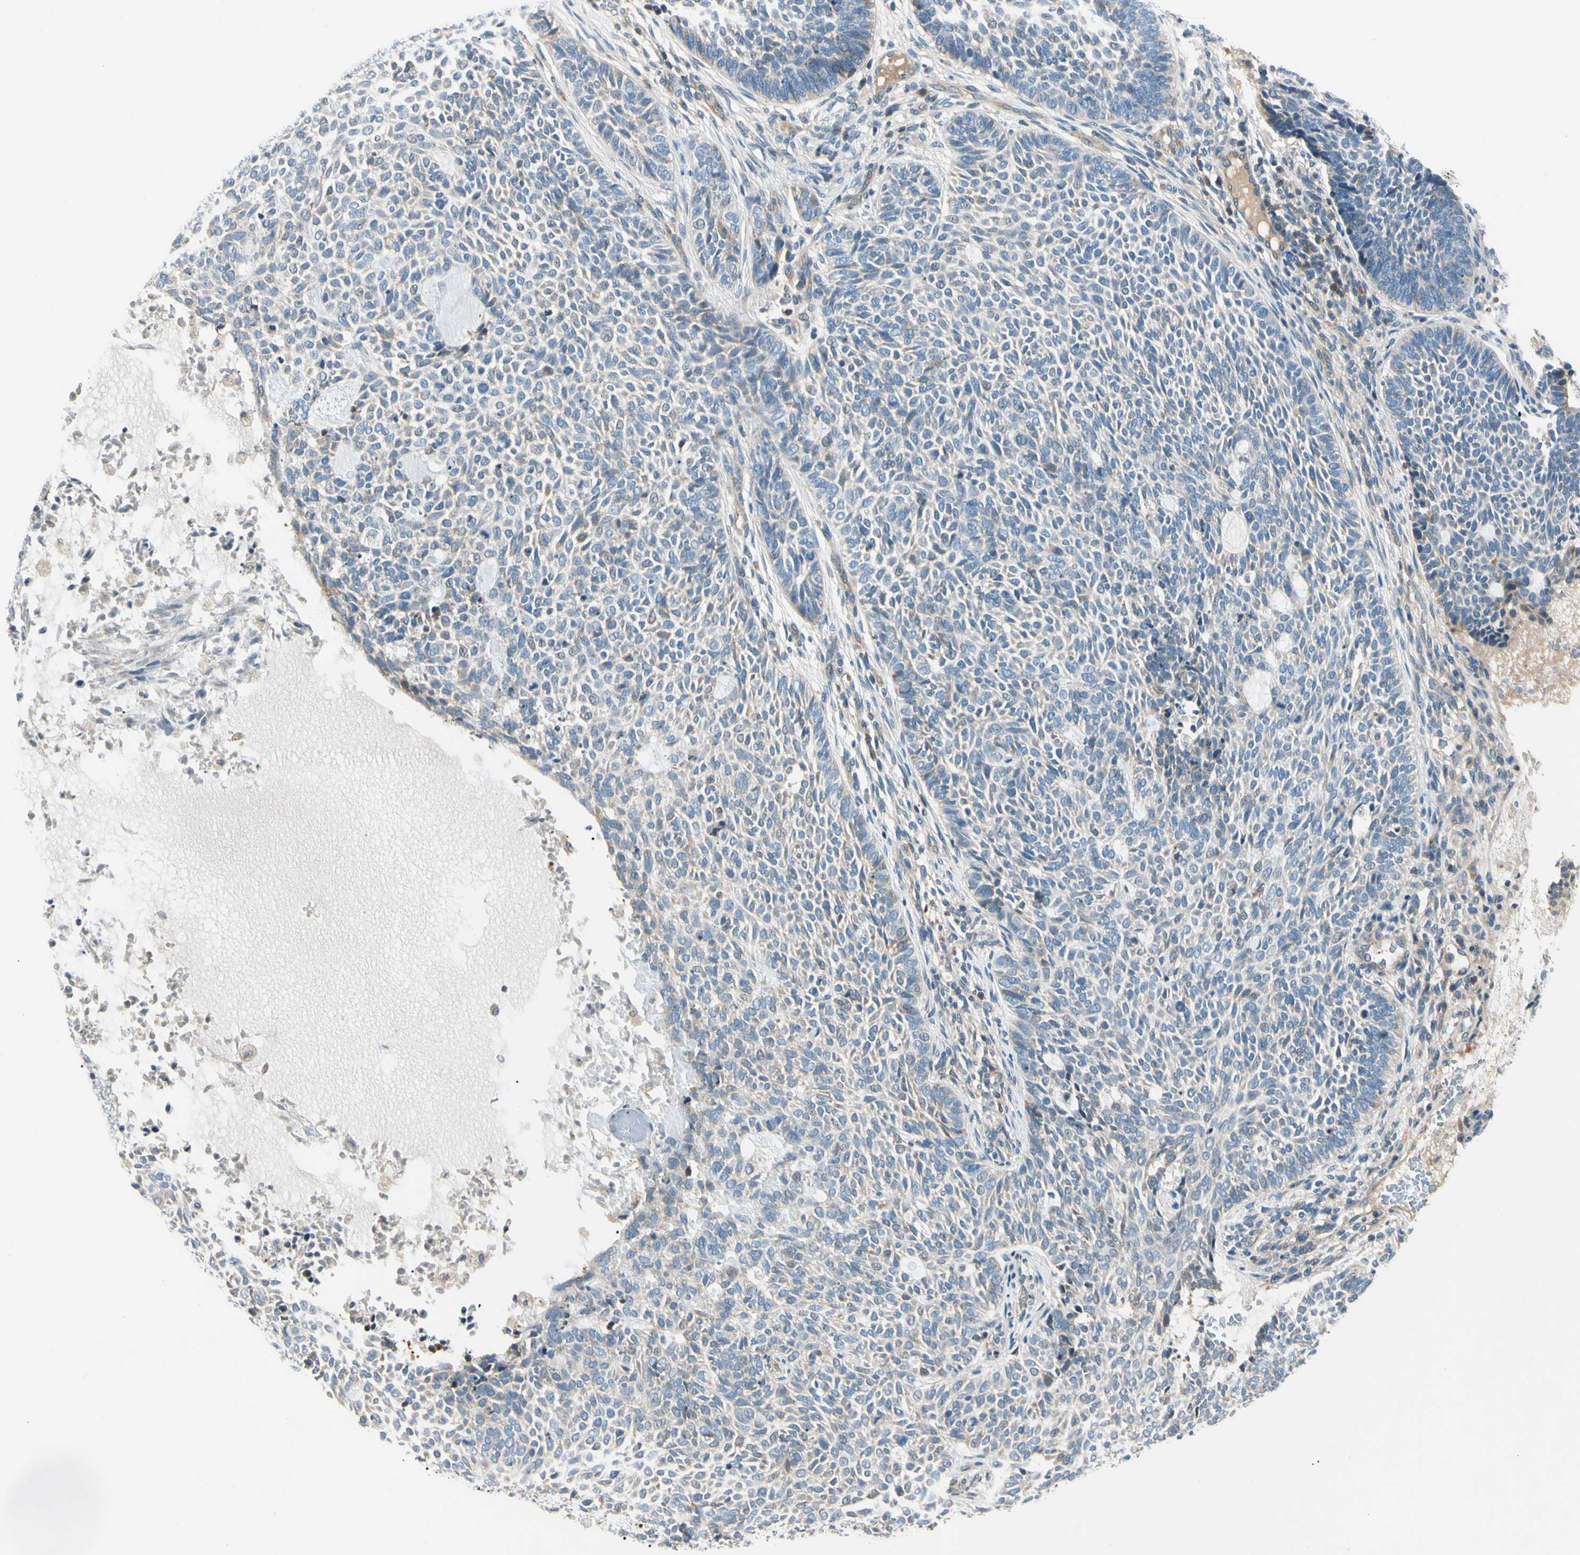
{"staining": {"intensity": "weak", "quantity": "25%-75%", "location": "cytoplasmic/membranous"}, "tissue": "skin cancer", "cell_type": "Tumor cells", "image_type": "cancer", "snomed": [{"axis": "morphology", "description": "Basal cell carcinoma"}, {"axis": "topography", "description": "Skin"}], "caption": "High-magnification brightfield microscopy of skin cancer (basal cell carcinoma) stained with DAB (3,3'-diaminobenzidine) (brown) and counterstained with hematoxylin (blue). tumor cells exhibit weak cytoplasmic/membranous positivity is seen in about25%-75% of cells. (DAB (3,3'-diaminobenzidine) IHC, brown staining for protein, blue staining for nuclei).", "gene": "CDH6", "patient": {"sex": "male", "age": 87}}